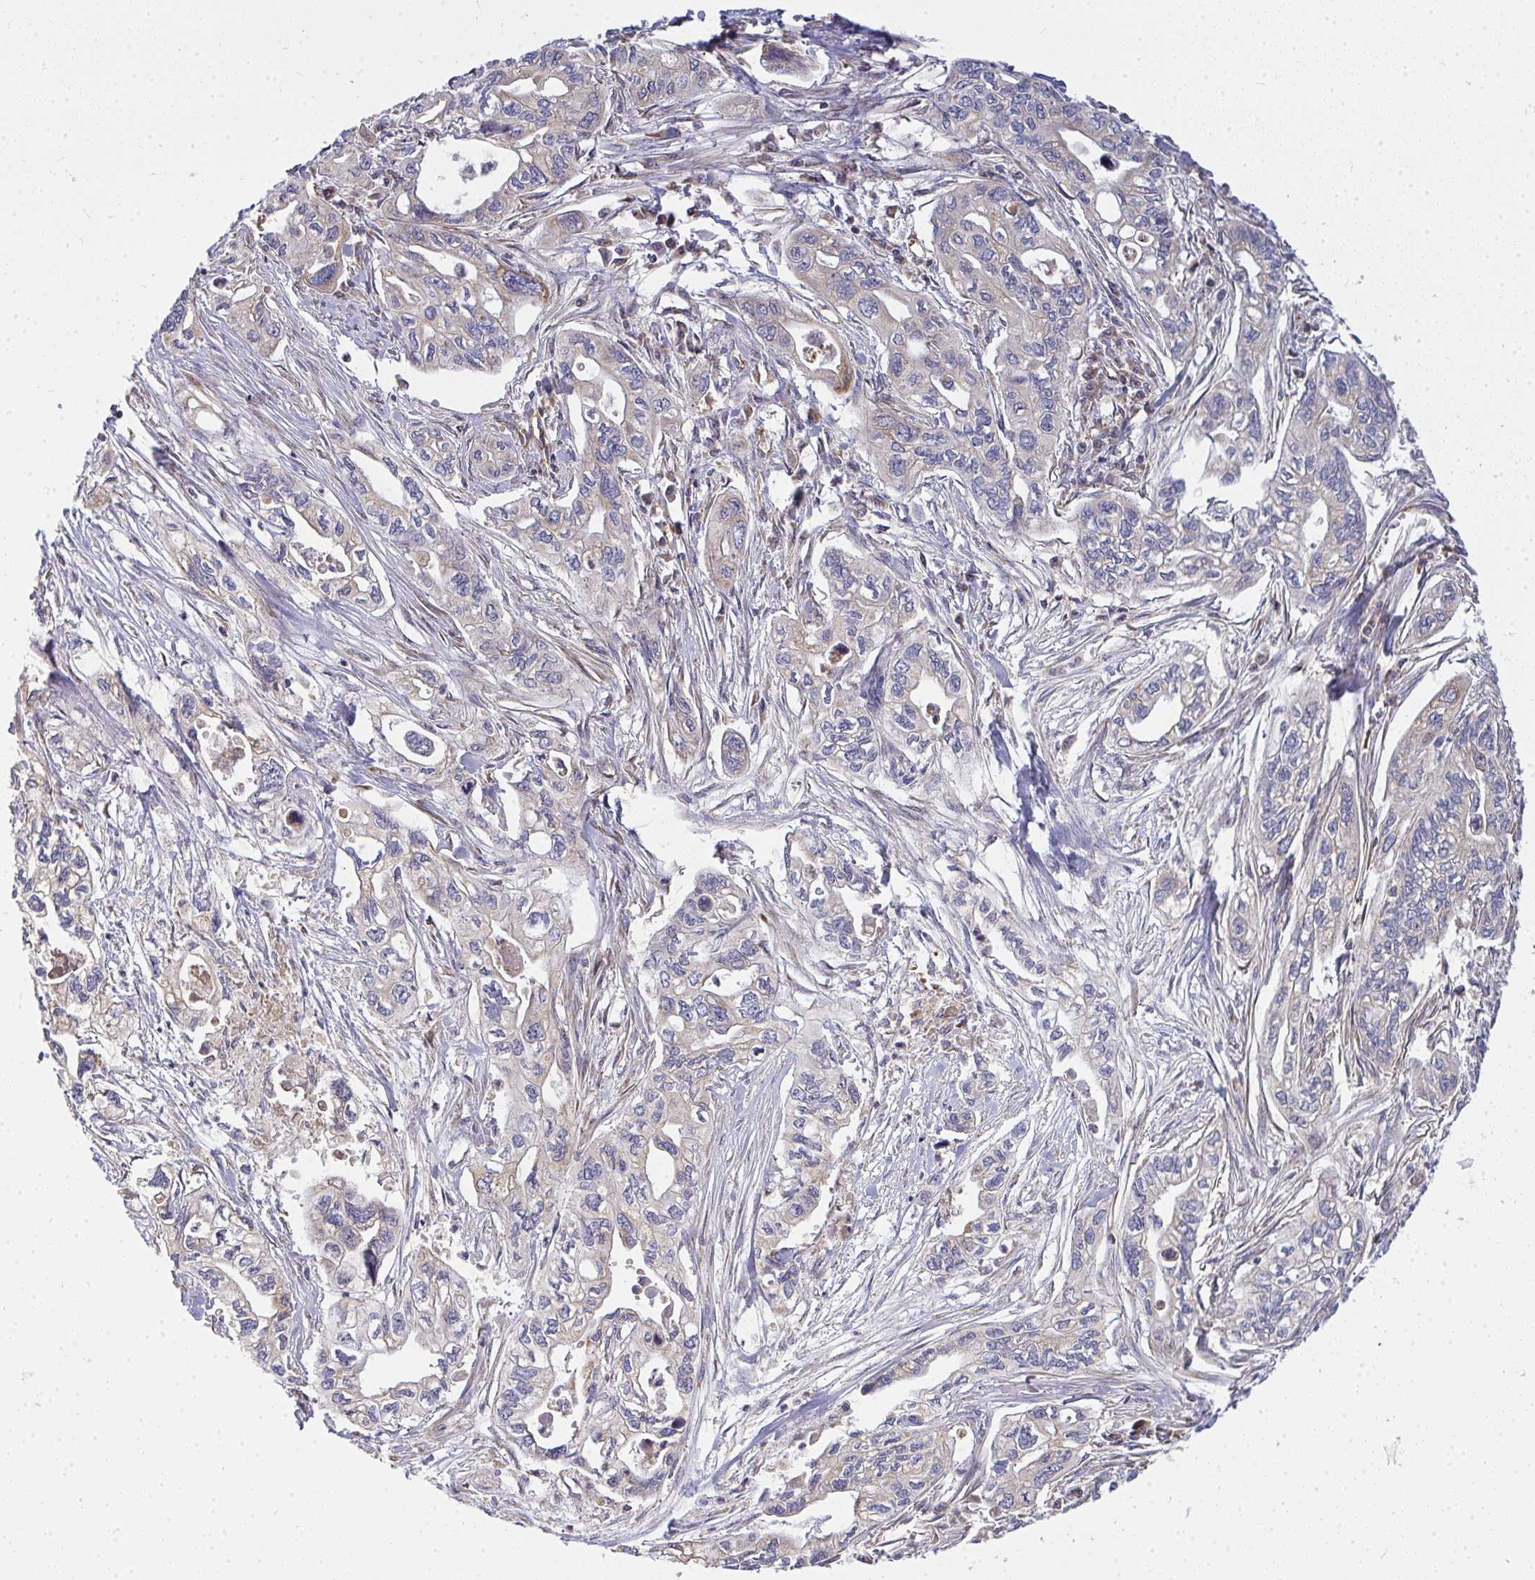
{"staining": {"intensity": "negative", "quantity": "none", "location": "none"}, "tissue": "pancreatic cancer", "cell_type": "Tumor cells", "image_type": "cancer", "snomed": [{"axis": "morphology", "description": "Adenocarcinoma, NOS"}, {"axis": "topography", "description": "Pancreas"}], "caption": "Protein analysis of pancreatic adenocarcinoma demonstrates no significant staining in tumor cells. The staining is performed using DAB (3,3'-diaminobenzidine) brown chromogen with nuclei counter-stained in using hematoxylin.", "gene": "B4GALT6", "patient": {"sex": "male", "age": 68}}